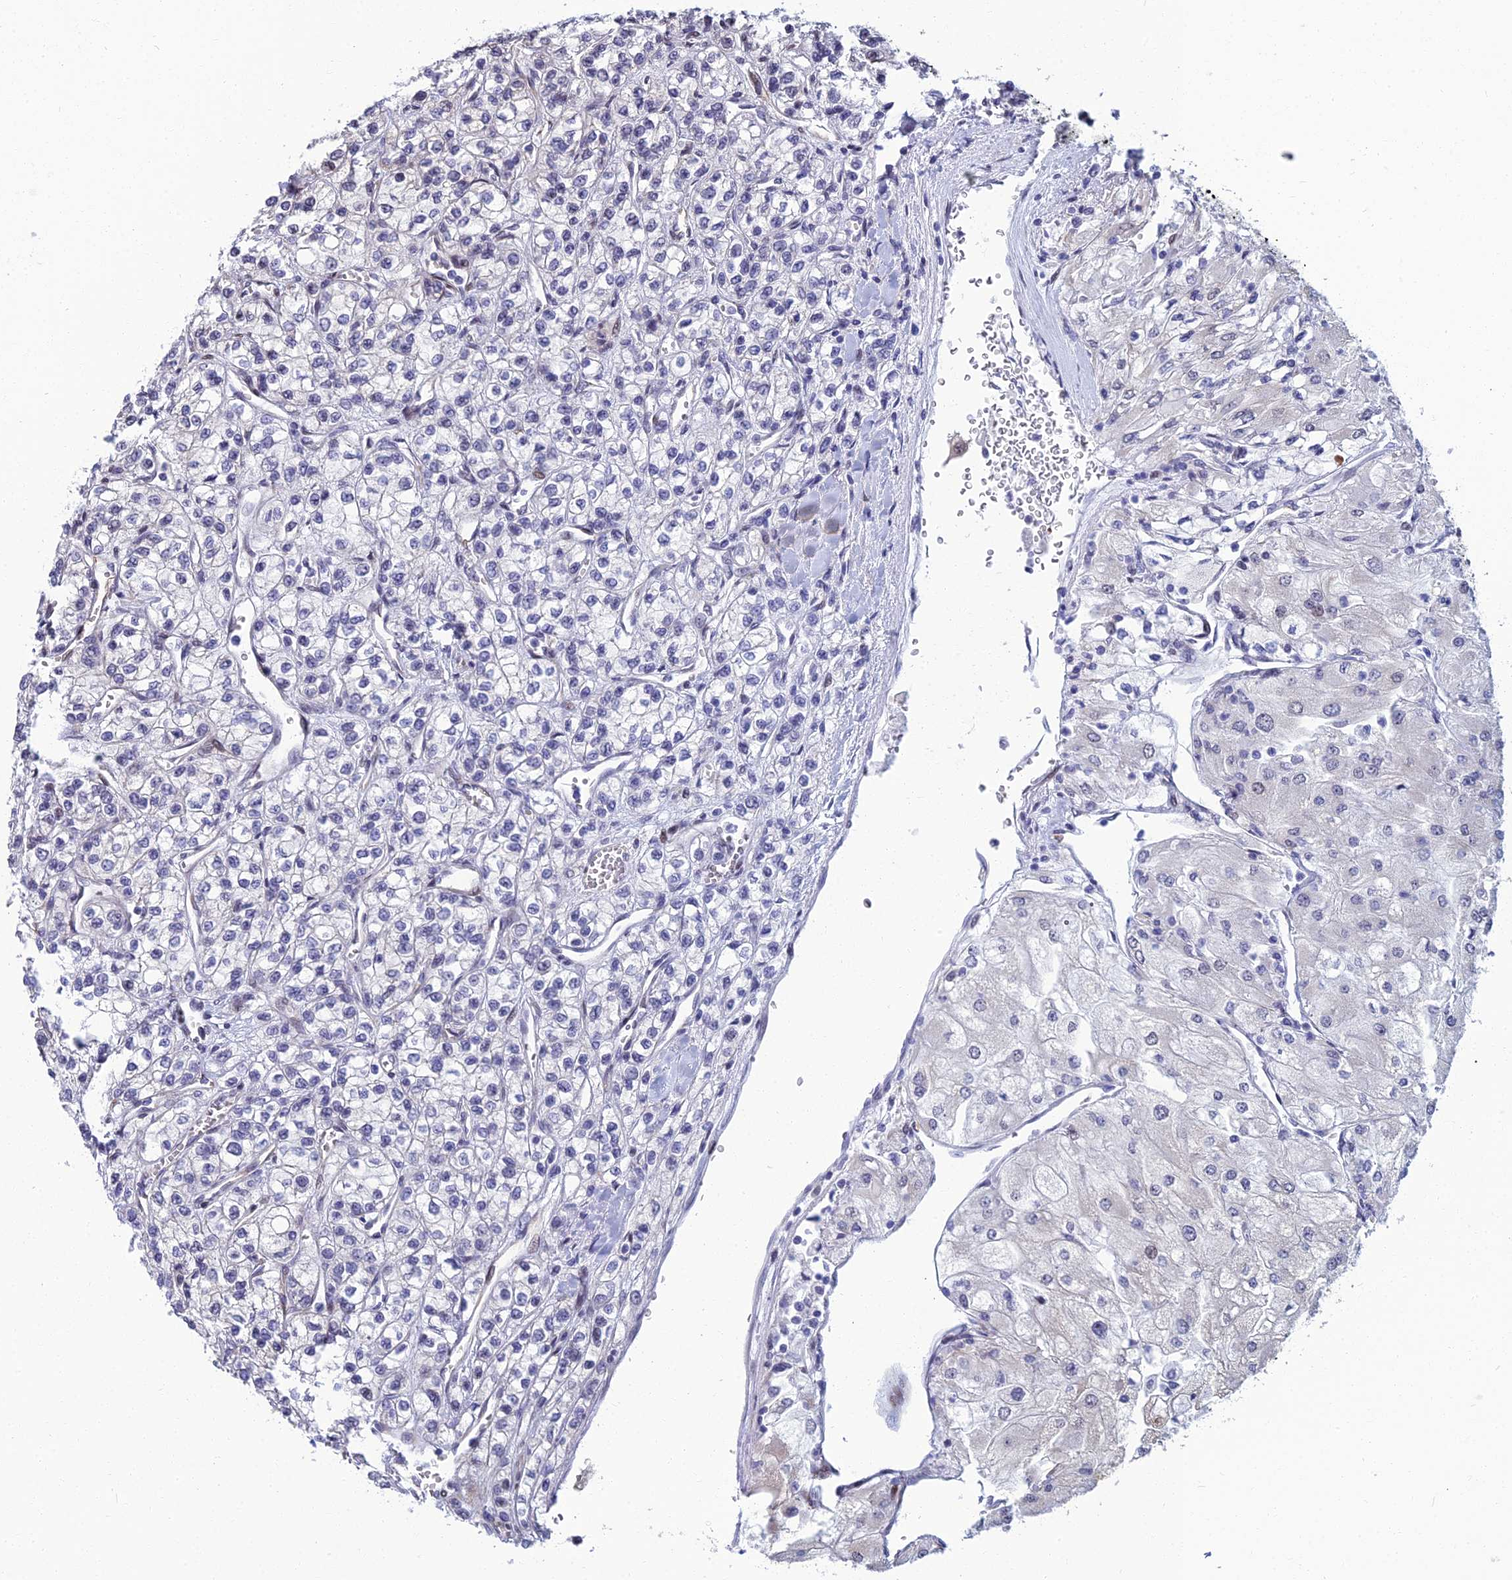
{"staining": {"intensity": "negative", "quantity": "none", "location": "none"}, "tissue": "renal cancer", "cell_type": "Tumor cells", "image_type": "cancer", "snomed": [{"axis": "morphology", "description": "Adenocarcinoma, NOS"}, {"axis": "topography", "description": "Kidney"}], "caption": "DAB immunohistochemical staining of renal adenocarcinoma displays no significant positivity in tumor cells.", "gene": "ZNF668", "patient": {"sex": "male", "age": 80}}